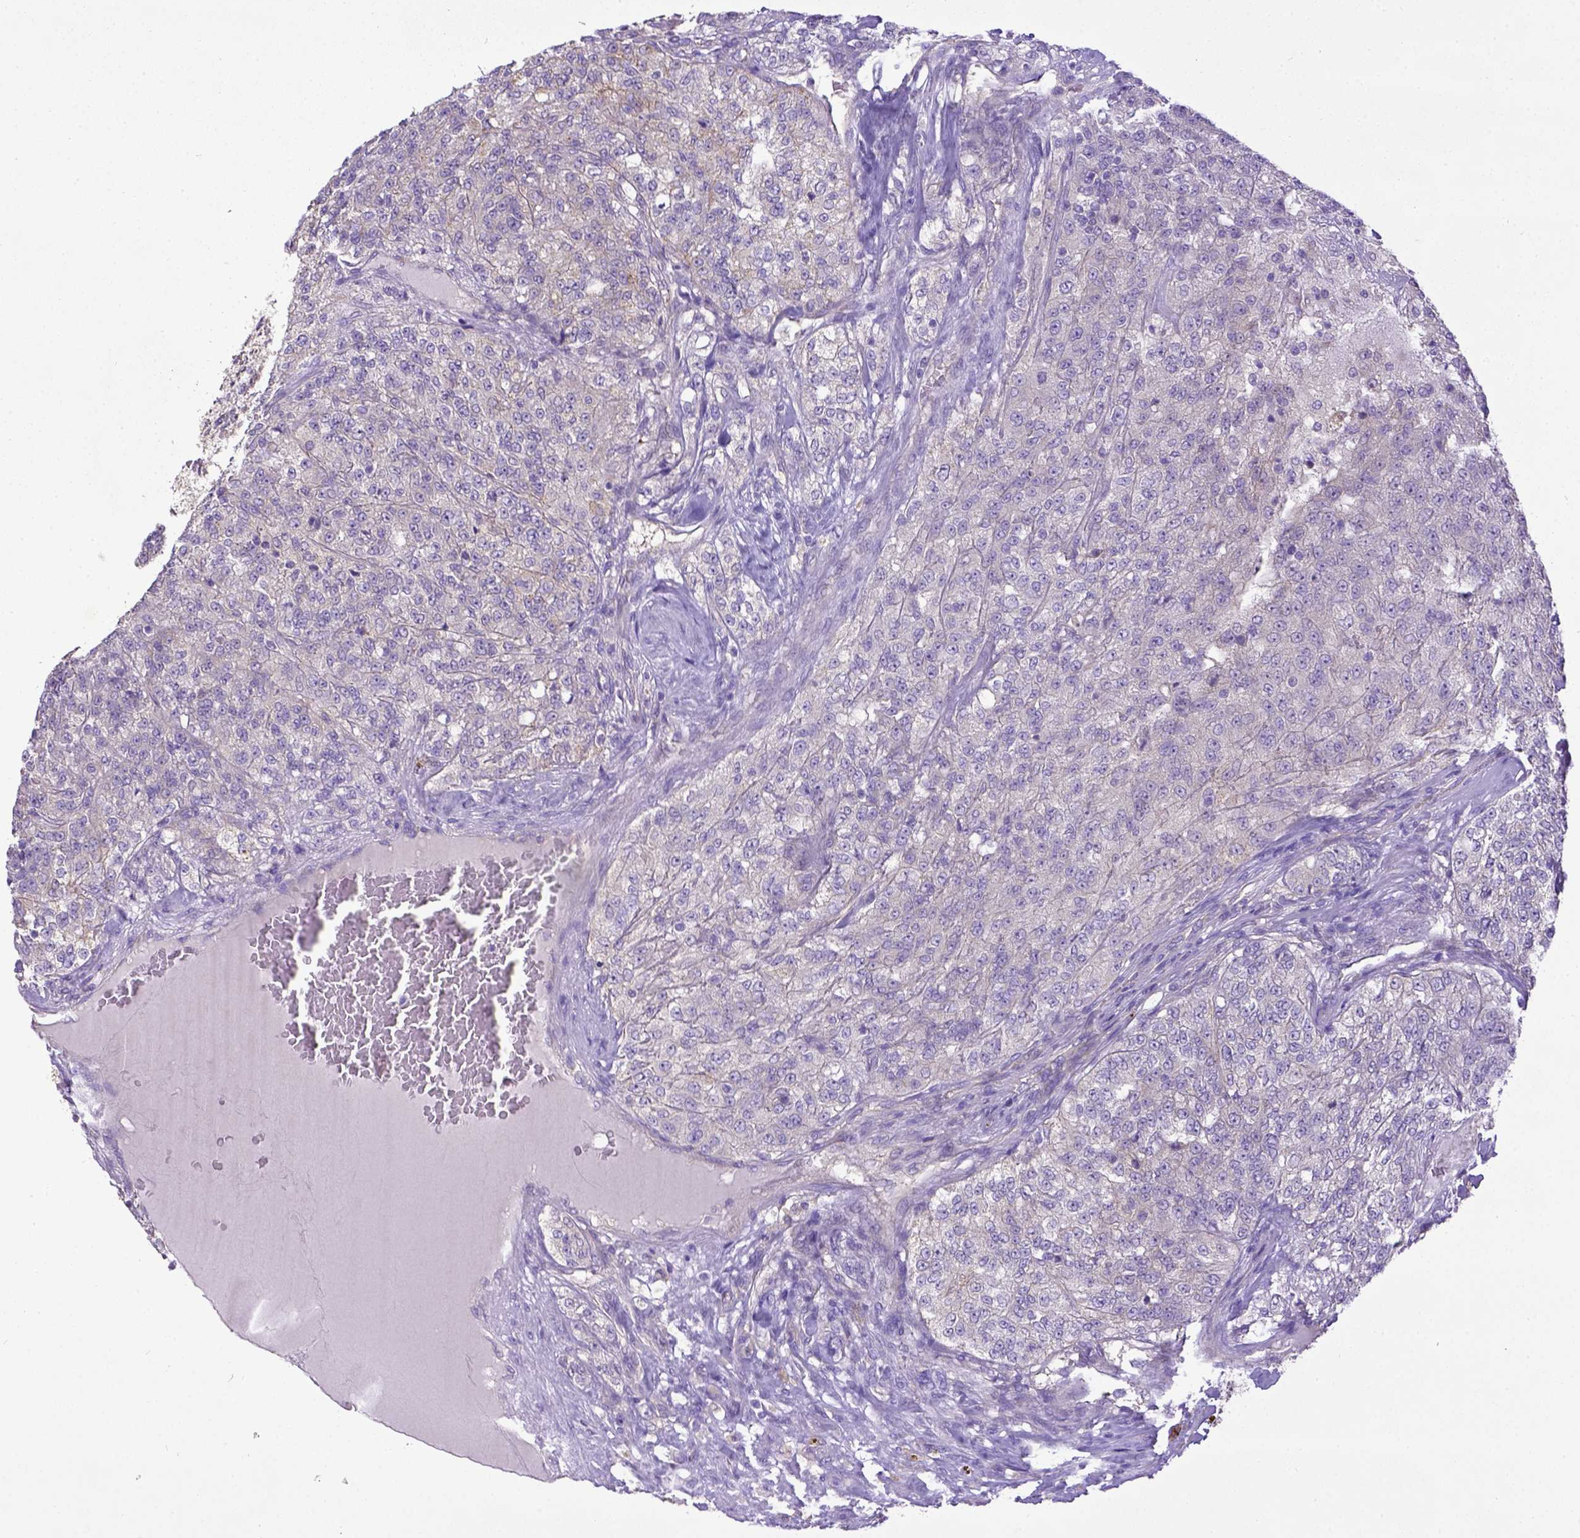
{"staining": {"intensity": "negative", "quantity": "none", "location": "none"}, "tissue": "renal cancer", "cell_type": "Tumor cells", "image_type": "cancer", "snomed": [{"axis": "morphology", "description": "Adenocarcinoma, NOS"}, {"axis": "topography", "description": "Kidney"}], "caption": "Histopathology image shows no significant protein expression in tumor cells of adenocarcinoma (renal).", "gene": "CD40", "patient": {"sex": "female", "age": 63}}